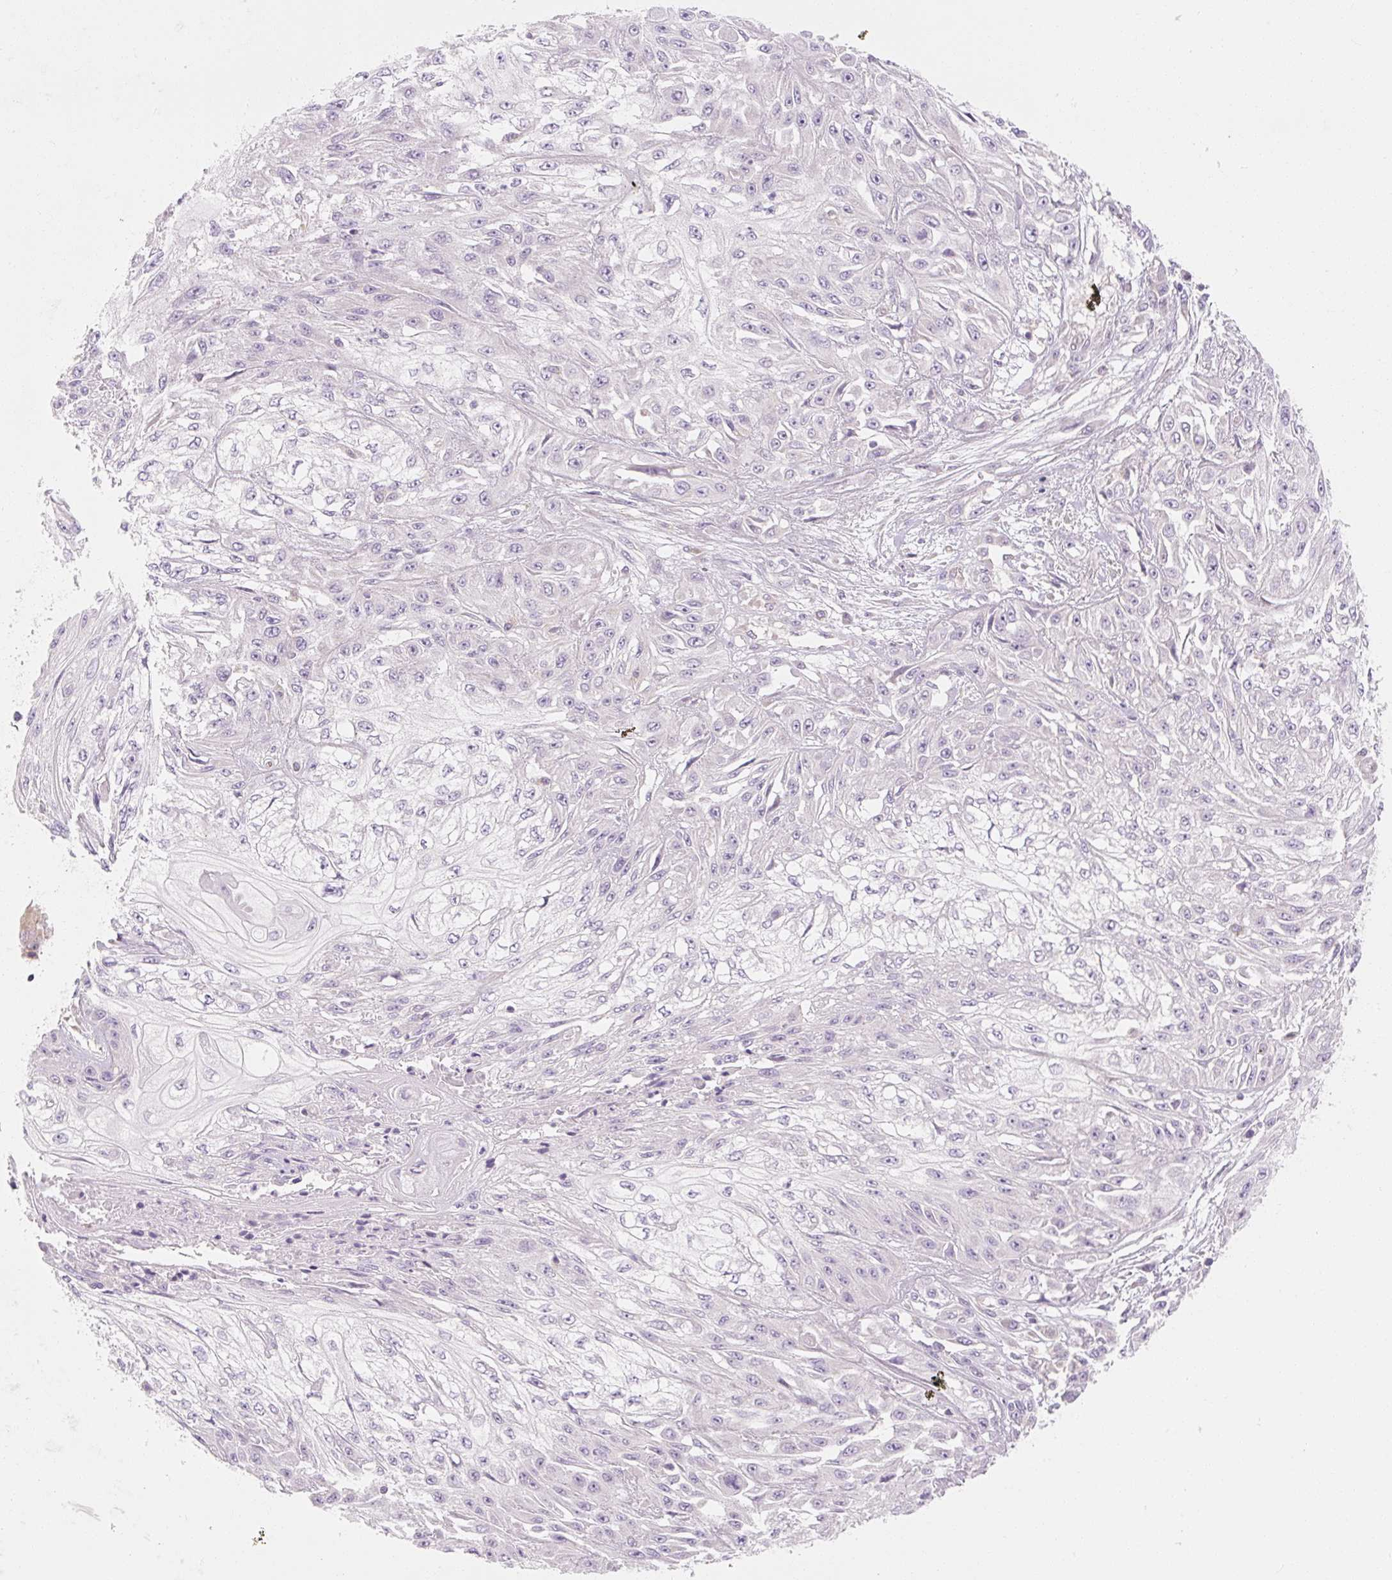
{"staining": {"intensity": "negative", "quantity": "none", "location": "none"}, "tissue": "skin cancer", "cell_type": "Tumor cells", "image_type": "cancer", "snomed": [{"axis": "morphology", "description": "Squamous cell carcinoma, NOS"}, {"axis": "morphology", "description": "Squamous cell carcinoma, metastatic, NOS"}, {"axis": "topography", "description": "Skin"}, {"axis": "topography", "description": "Lymph node"}], "caption": "An IHC photomicrograph of skin cancer is shown. There is no staining in tumor cells of skin cancer. Brightfield microscopy of immunohistochemistry (IHC) stained with DAB (brown) and hematoxylin (blue), captured at high magnification.", "gene": "MYO1D", "patient": {"sex": "male", "age": 75}}